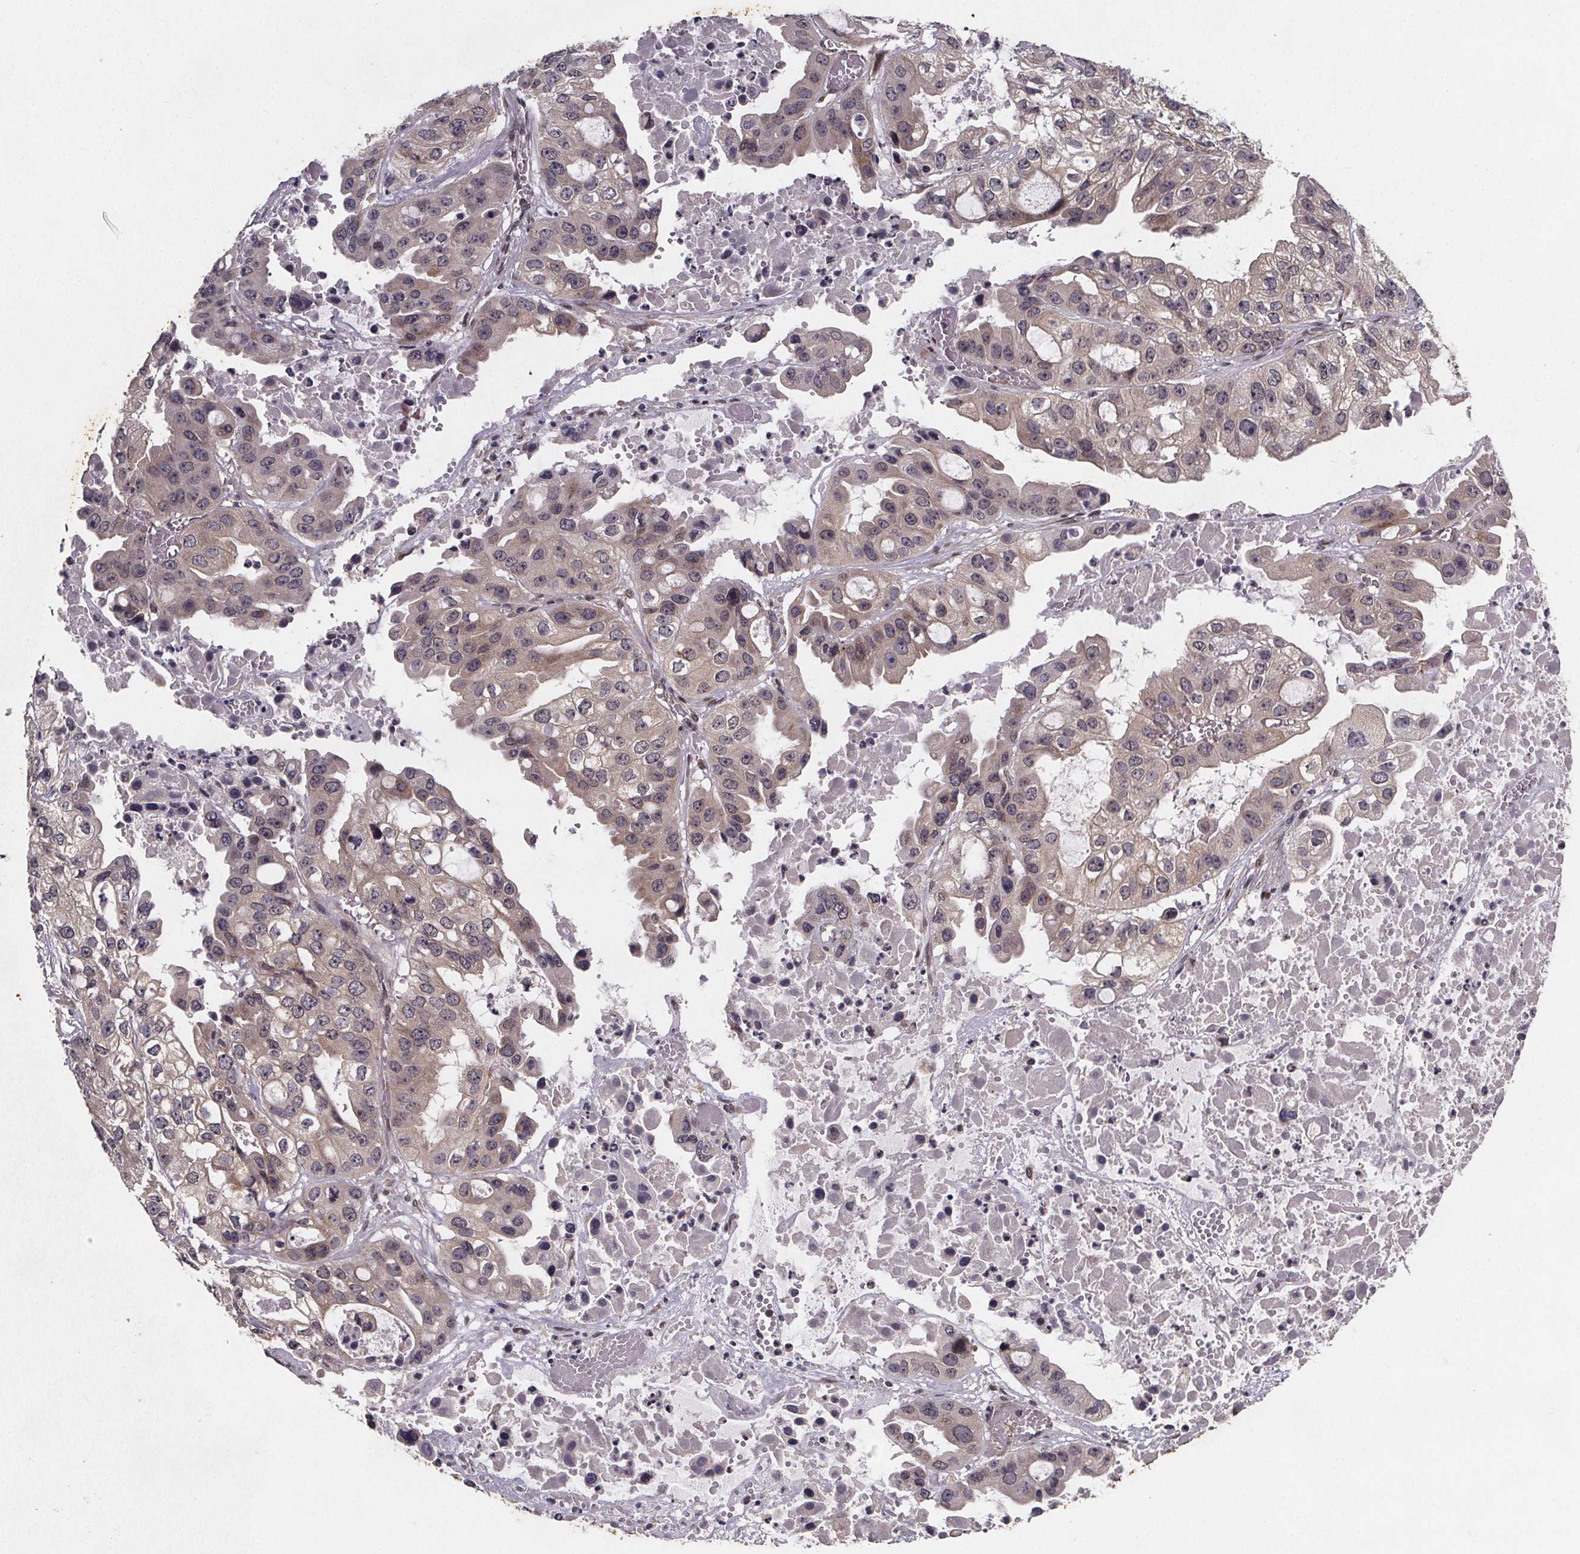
{"staining": {"intensity": "weak", "quantity": "25%-75%", "location": "cytoplasmic/membranous"}, "tissue": "ovarian cancer", "cell_type": "Tumor cells", "image_type": "cancer", "snomed": [{"axis": "morphology", "description": "Cystadenocarcinoma, serous, NOS"}, {"axis": "topography", "description": "Ovary"}], "caption": "Ovarian serous cystadenocarcinoma stained for a protein (brown) demonstrates weak cytoplasmic/membranous positive staining in approximately 25%-75% of tumor cells.", "gene": "PIERCE2", "patient": {"sex": "female", "age": 56}}